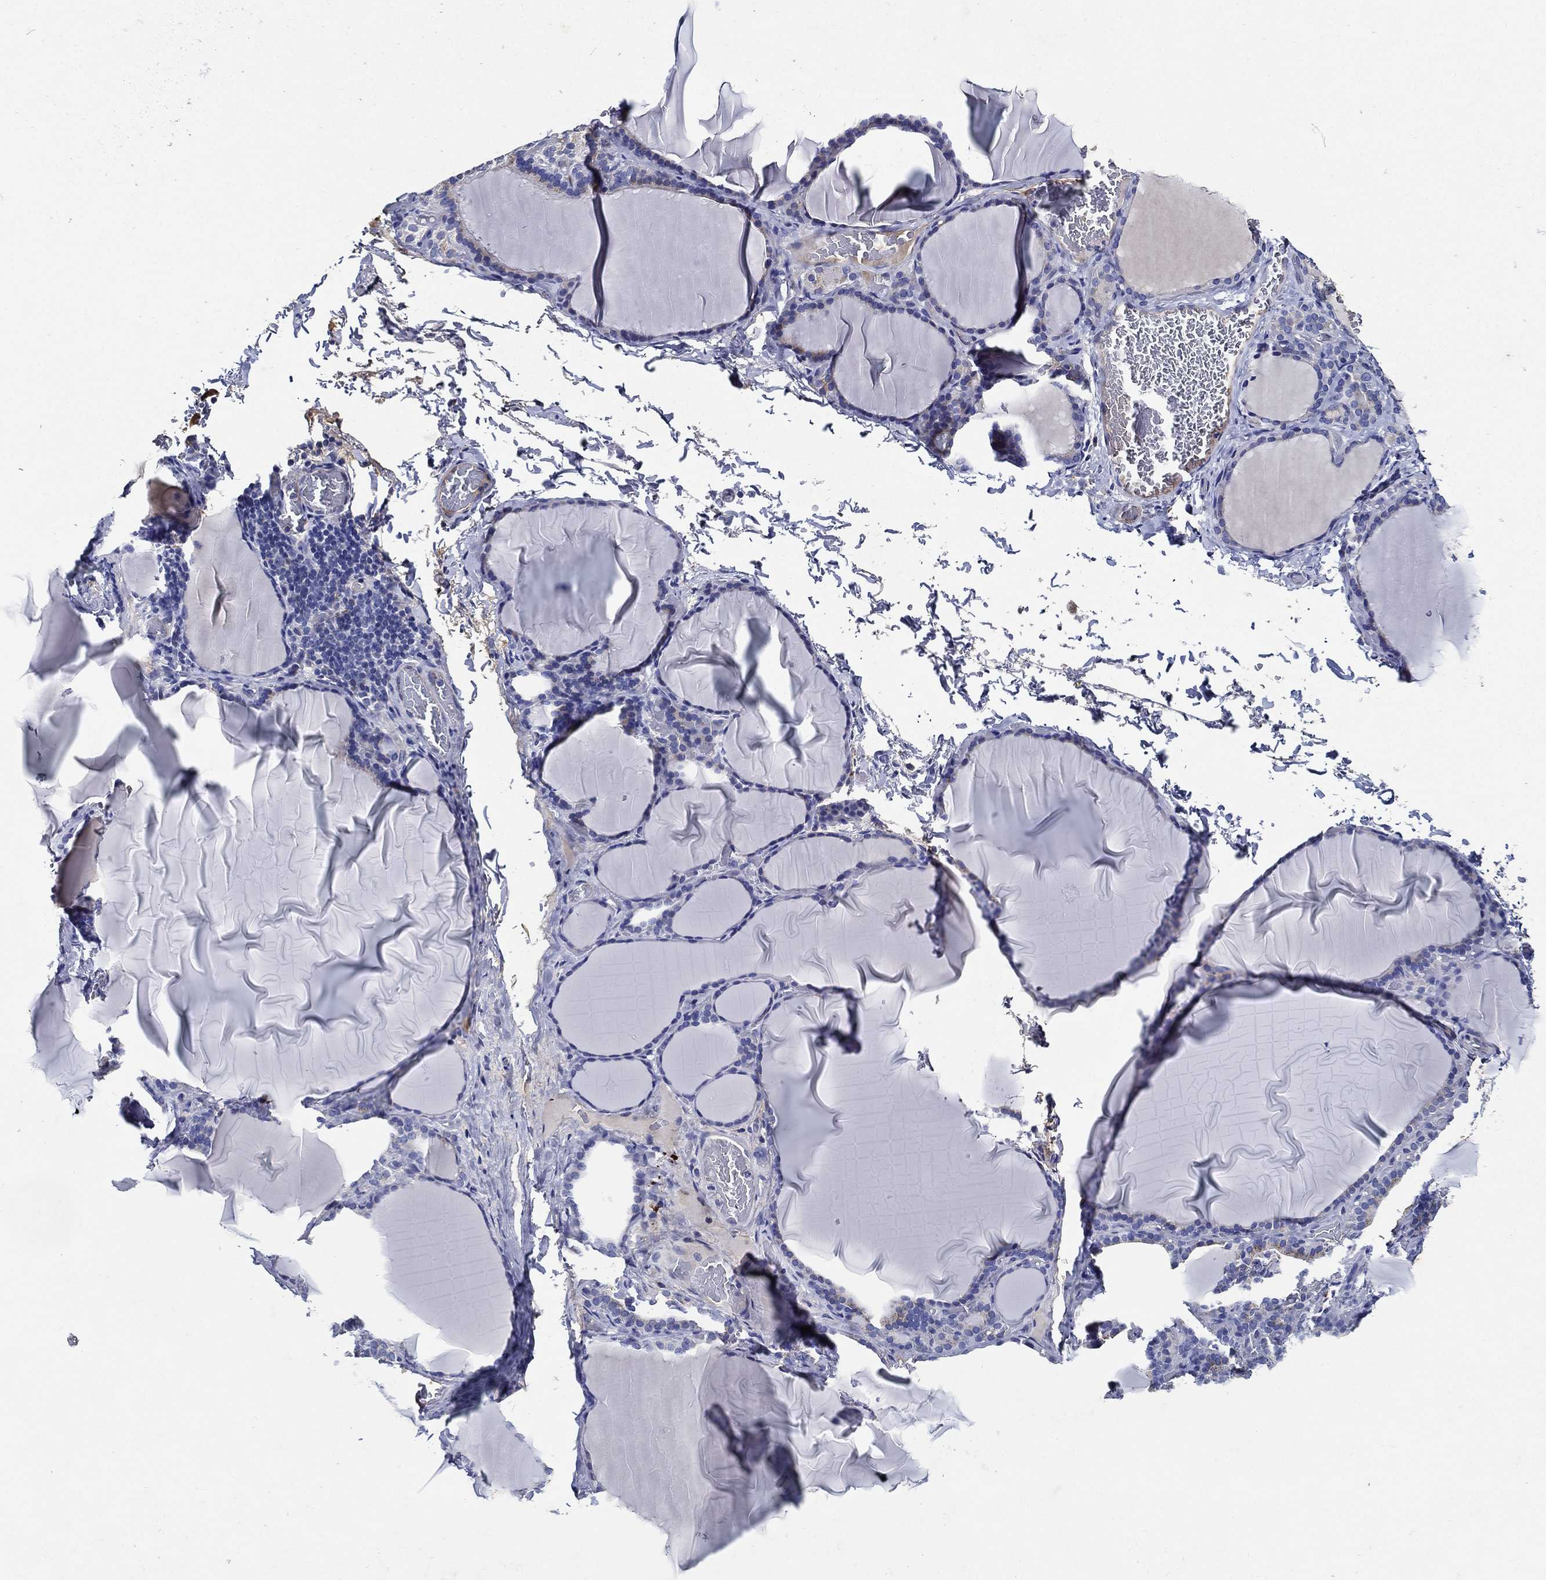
{"staining": {"intensity": "negative", "quantity": "none", "location": "none"}, "tissue": "thyroid gland", "cell_type": "Glandular cells", "image_type": "normal", "snomed": [{"axis": "morphology", "description": "Normal tissue, NOS"}, {"axis": "morphology", "description": "Hyperplasia, NOS"}, {"axis": "topography", "description": "Thyroid gland"}], "caption": "Immunohistochemistry (IHC) photomicrograph of benign thyroid gland stained for a protein (brown), which shows no expression in glandular cells.", "gene": "TMPRSS11D", "patient": {"sex": "female", "age": 27}}